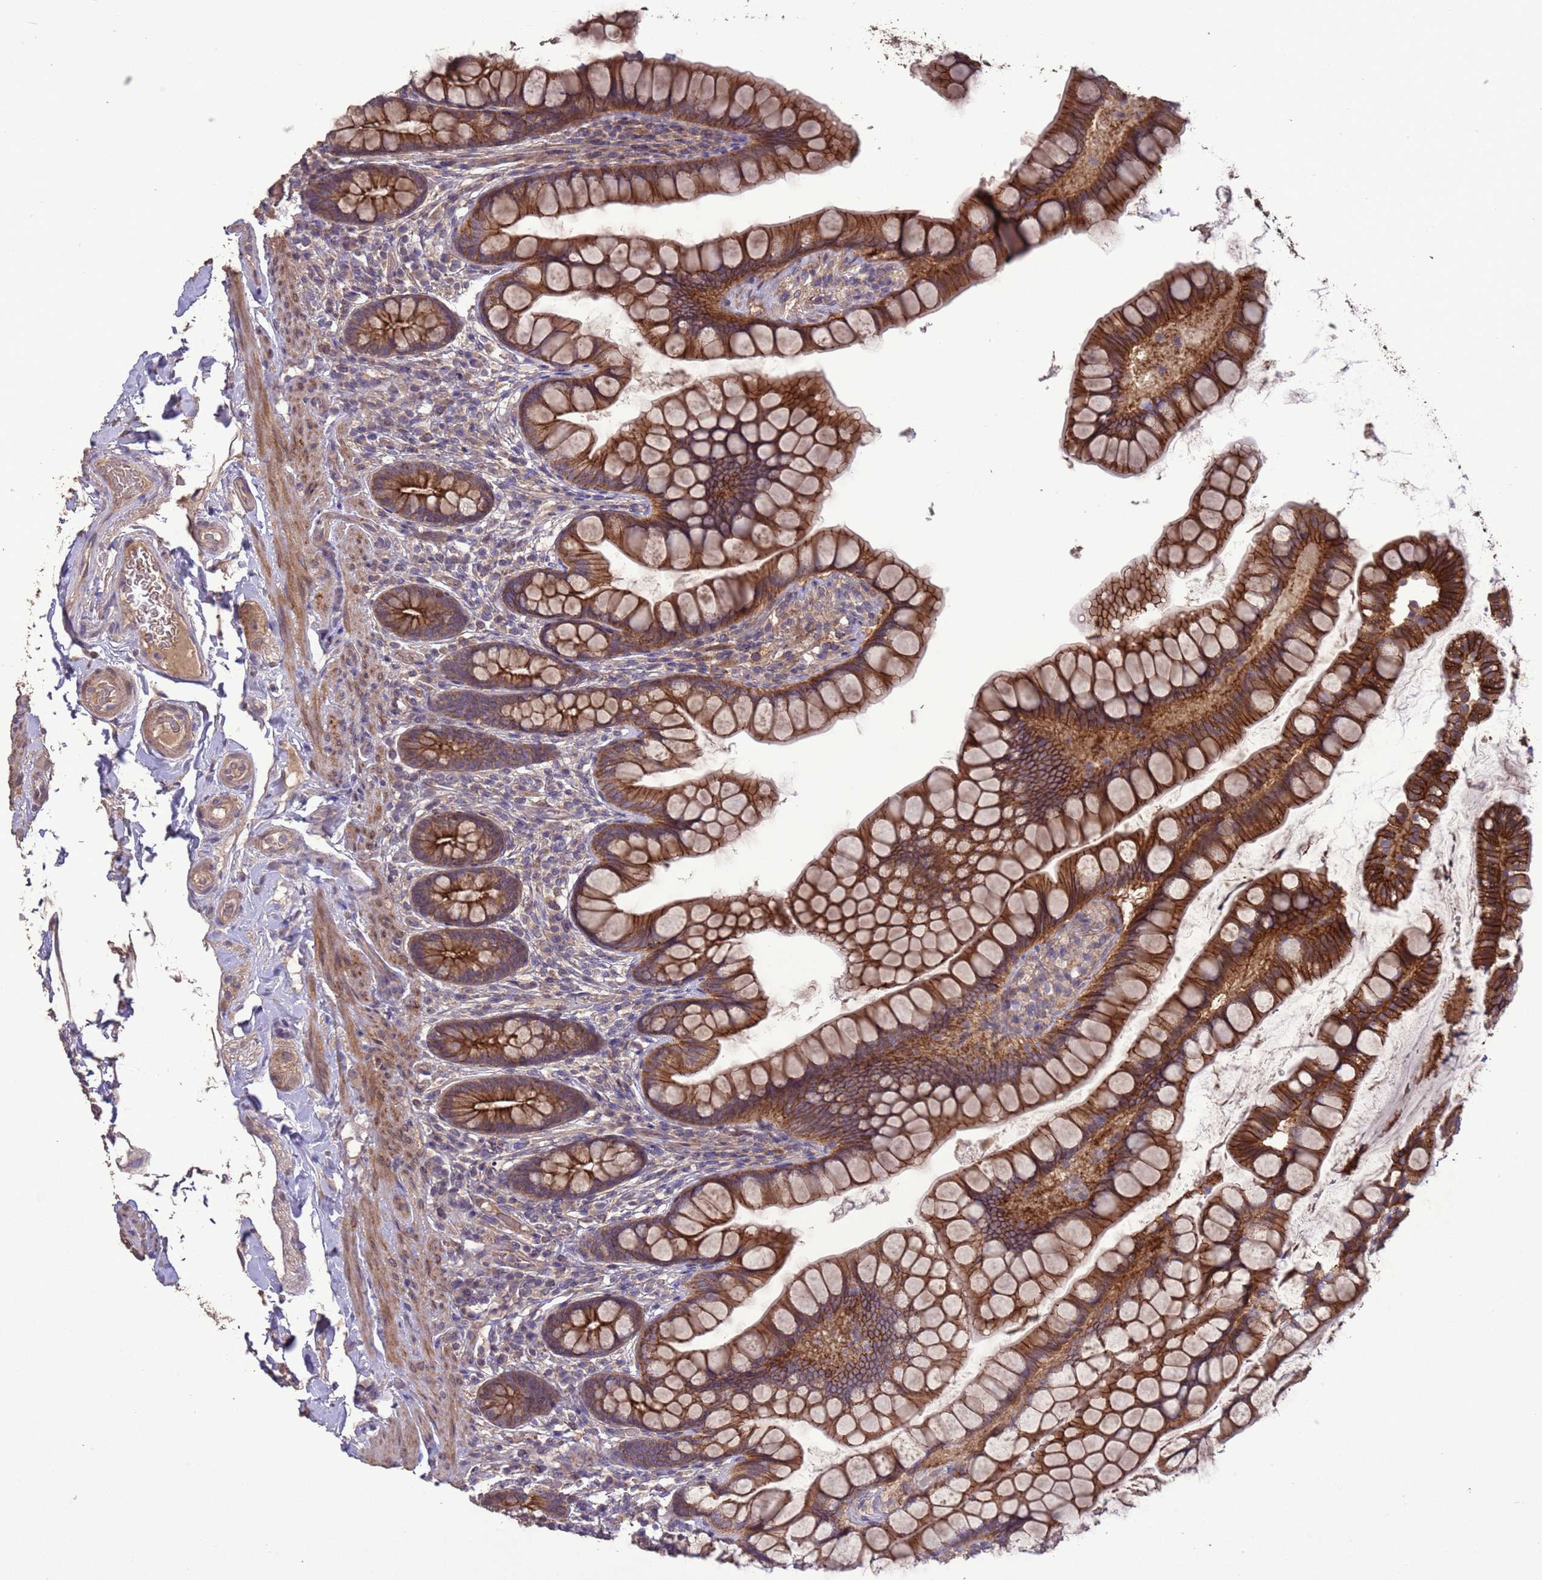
{"staining": {"intensity": "strong", "quantity": ">75%", "location": "cytoplasmic/membranous"}, "tissue": "small intestine", "cell_type": "Glandular cells", "image_type": "normal", "snomed": [{"axis": "morphology", "description": "Normal tissue, NOS"}, {"axis": "topography", "description": "Small intestine"}], "caption": "Normal small intestine demonstrates strong cytoplasmic/membranous expression in approximately >75% of glandular cells (DAB IHC with brightfield microscopy, high magnification)..", "gene": "SLC9B2", "patient": {"sex": "male", "age": 70}}